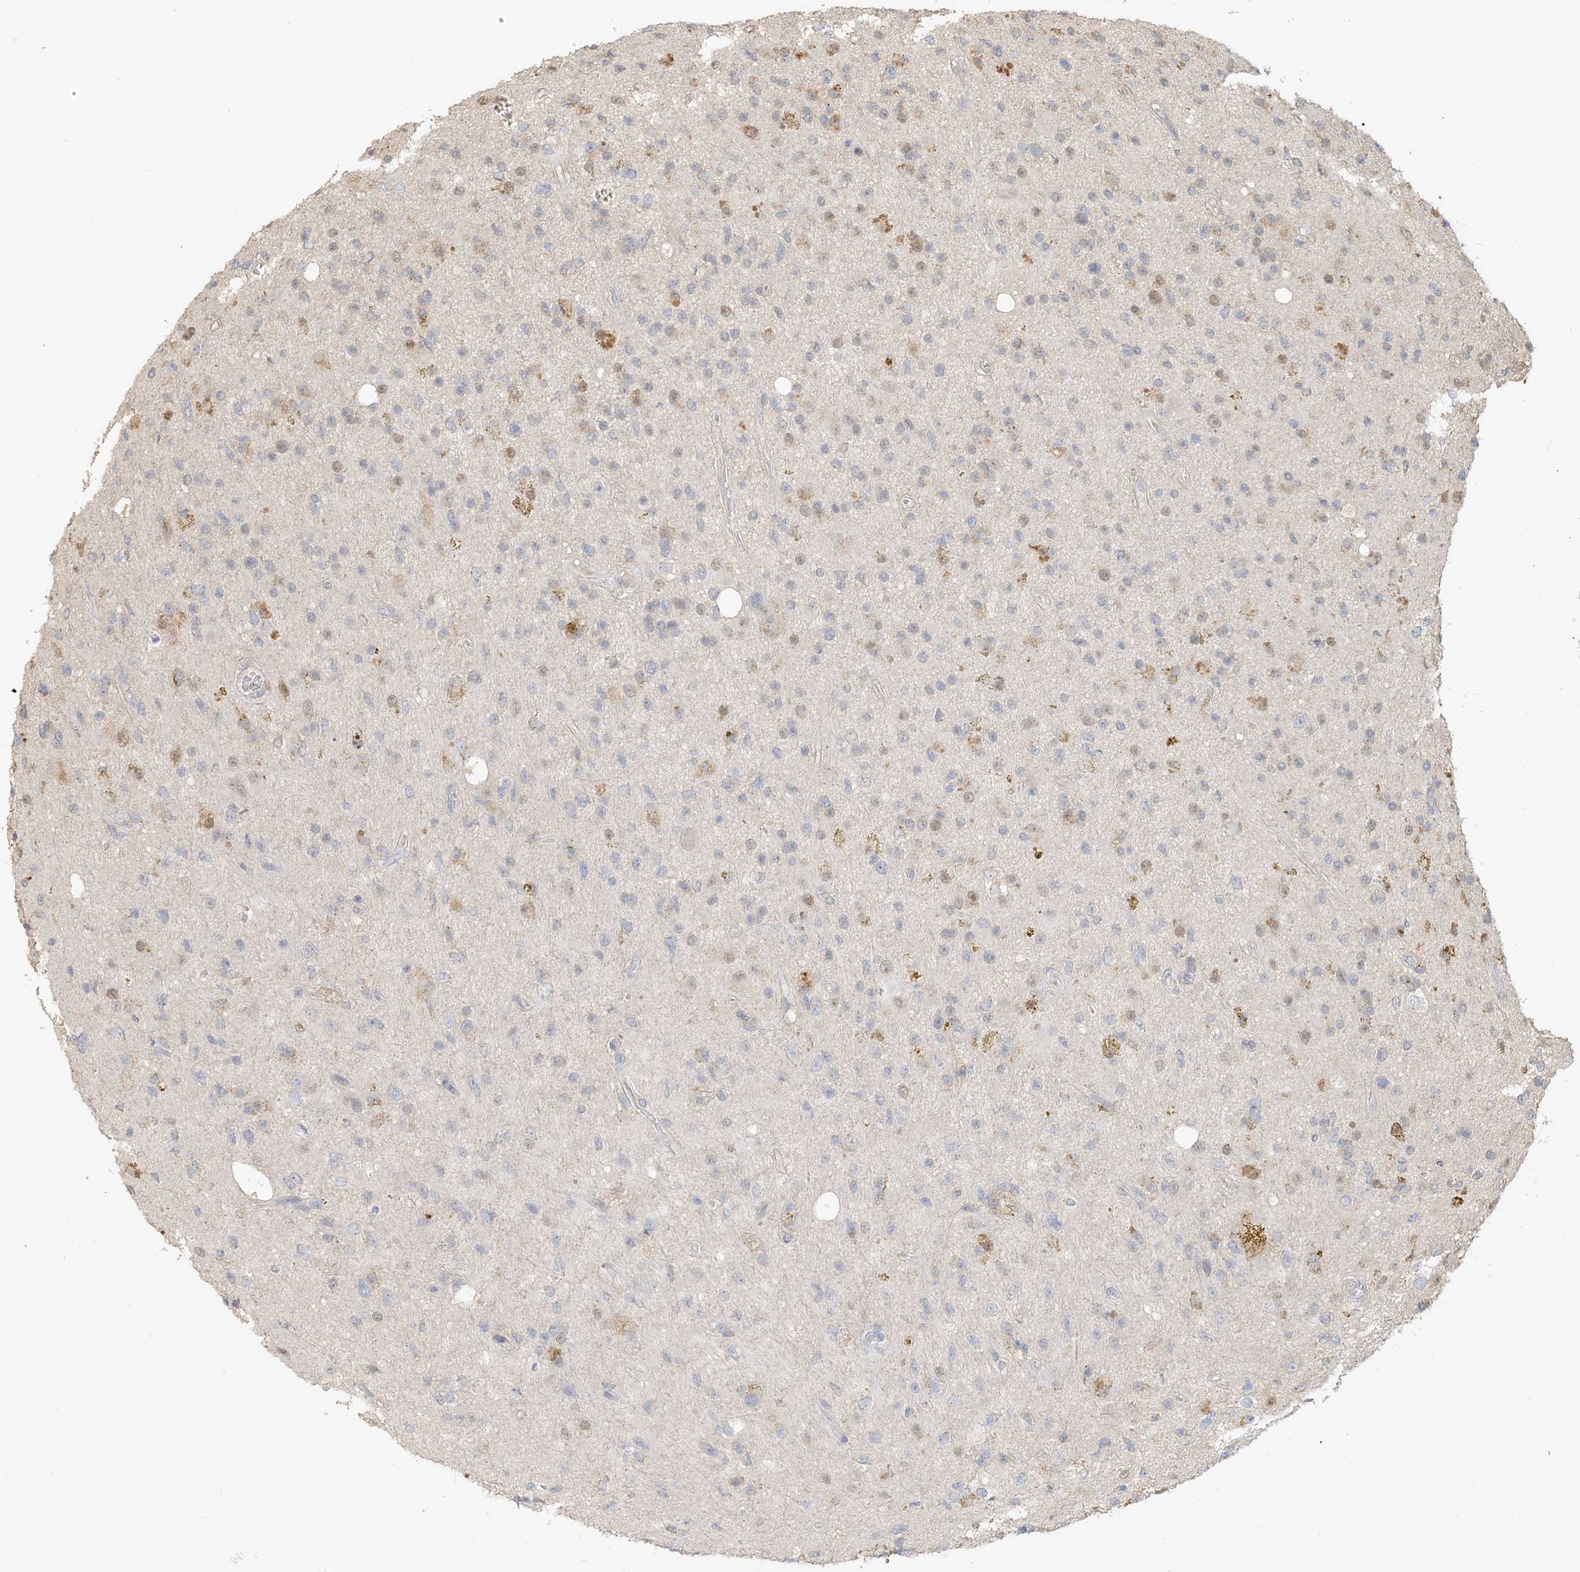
{"staining": {"intensity": "moderate", "quantity": "<25%", "location": "cytoplasmic/membranous"}, "tissue": "glioma", "cell_type": "Tumor cells", "image_type": "cancer", "snomed": [{"axis": "morphology", "description": "Glioma, malignant, High grade"}, {"axis": "topography", "description": "Brain"}], "caption": "Immunohistochemical staining of human glioma shows moderate cytoplasmic/membranous protein positivity in approximately <25% of tumor cells. The staining is performed using DAB brown chromogen to label protein expression. The nuclei are counter-stained blue using hematoxylin.", "gene": "MCOLN1", "patient": {"sex": "male", "age": 33}}